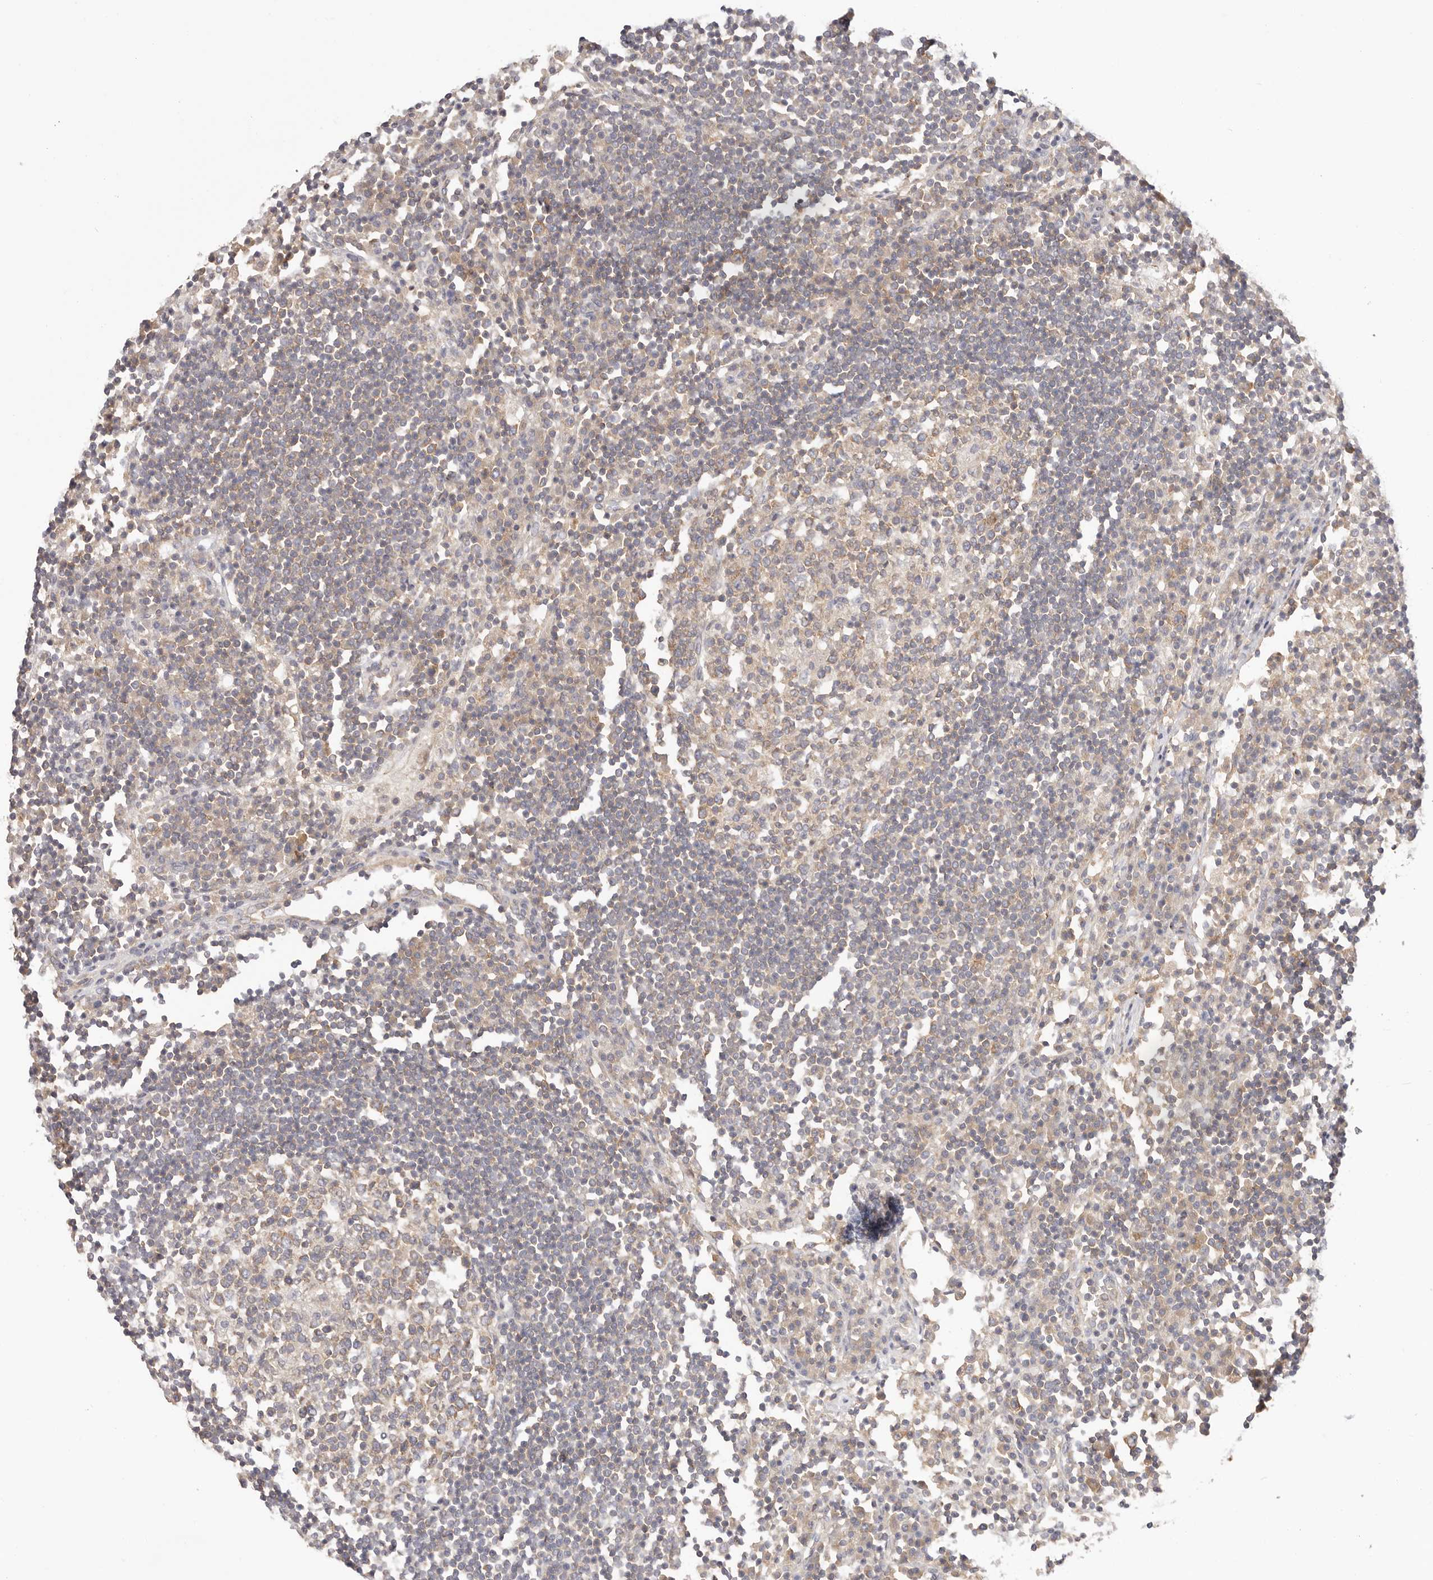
{"staining": {"intensity": "weak", "quantity": ">75%", "location": "cytoplasmic/membranous"}, "tissue": "lymph node", "cell_type": "Germinal center cells", "image_type": "normal", "snomed": [{"axis": "morphology", "description": "Normal tissue, NOS"}, {"axis": "topography", "description": "Lymph node"}], "caption": "A micrograph of lymph node stained for a protein exhibits weak cytoplasmic/membranous brown staining in germinal center cells.", "gene": "KCMF1", "patient": {"sex": "female", "age": 53}}